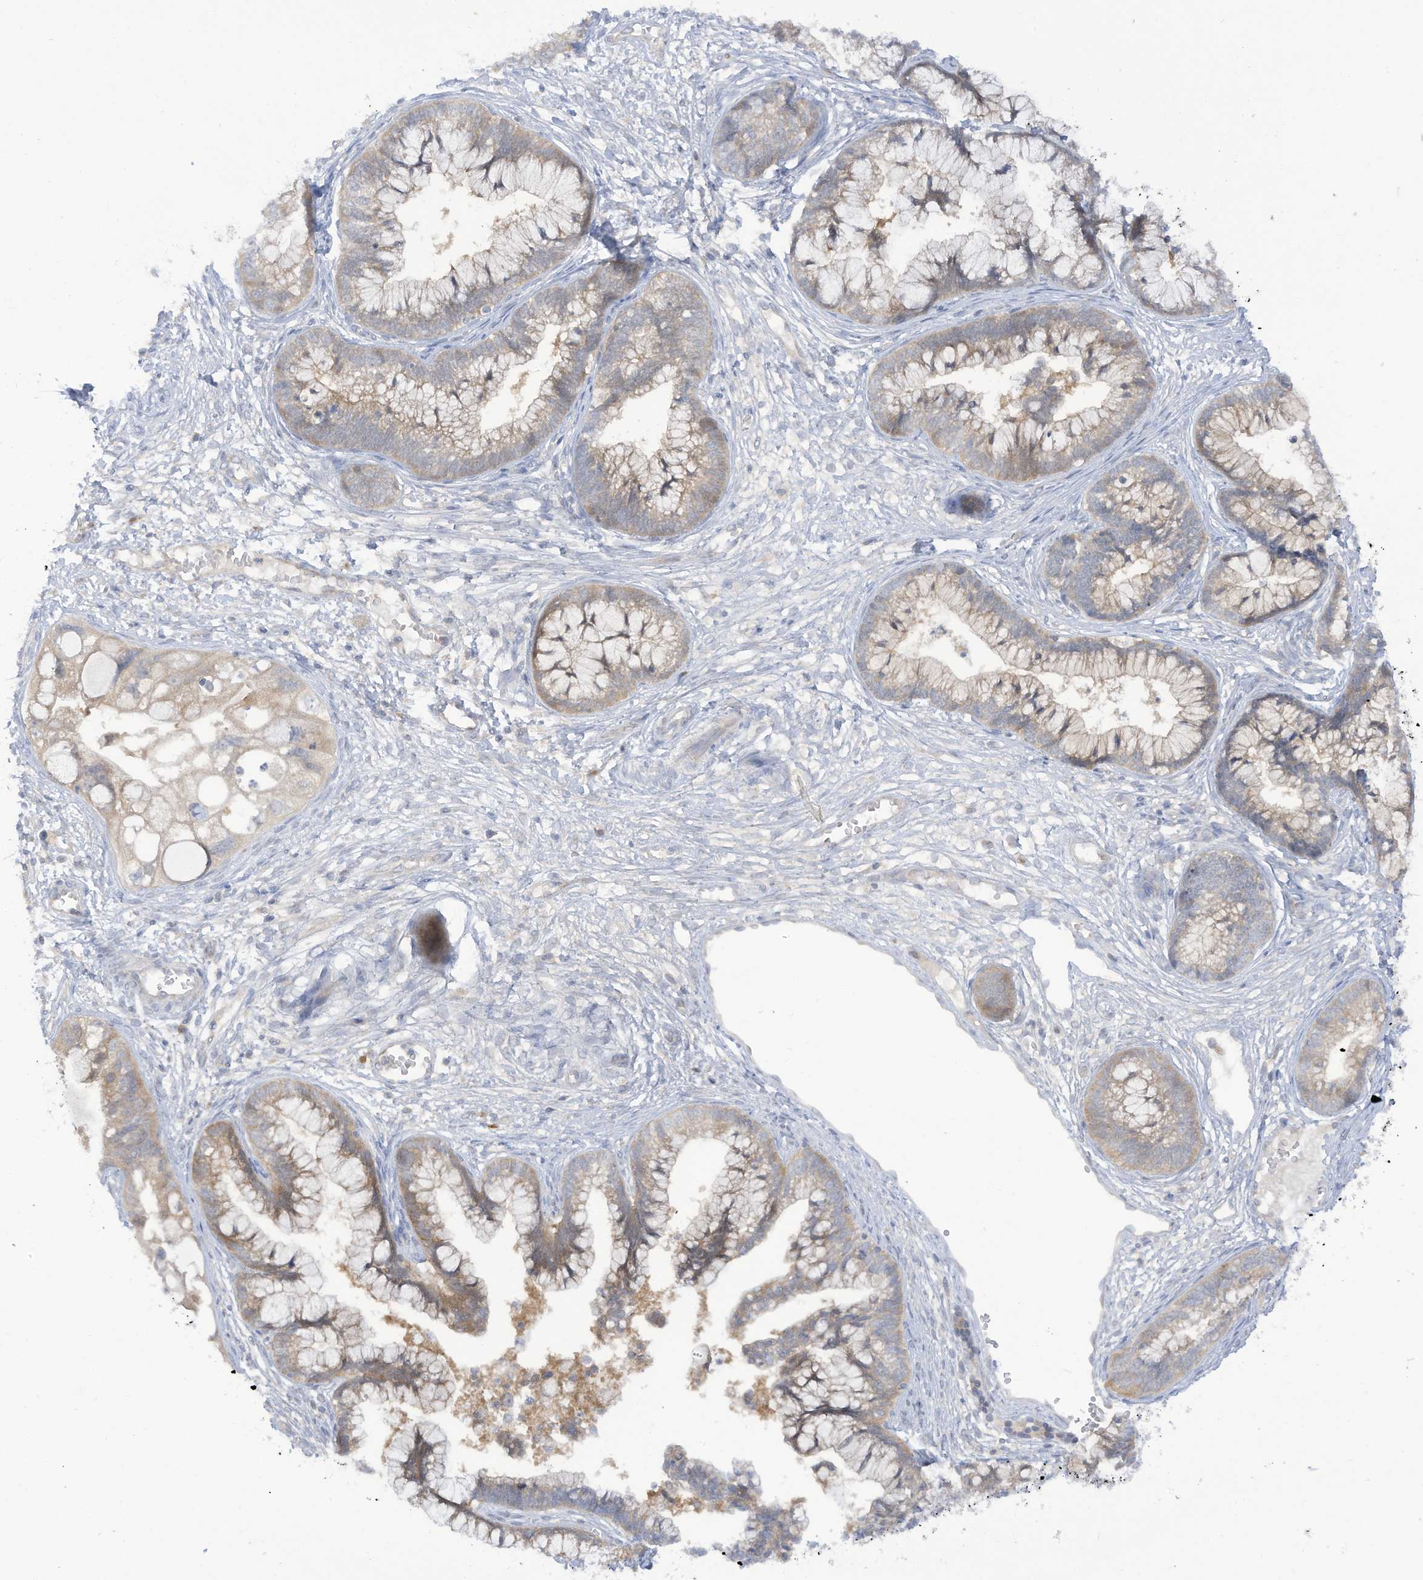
{"staining": {"intensity": "weak", "quantity": "25%-75%", "location": "cytoplasmic/membranous"}, "tissue": "cervical cancer", "cell_type": "Tumor cells", "image_type": "cancer", "snomed": [{"axis": "morphology", "description": "Adenocarcinoma, NOS"}, {"axis": "topography", "description": "Cervix"}], "caption": "Protein expression by immunohistochemistry (IHC) shows weak cytoplasmic/membranous positivity in approximately 25%-75% of tumor cells in cervical adenocarcinoma.", "gene": "LRRN2", "patient": {"sex": "female", "age": 44}}